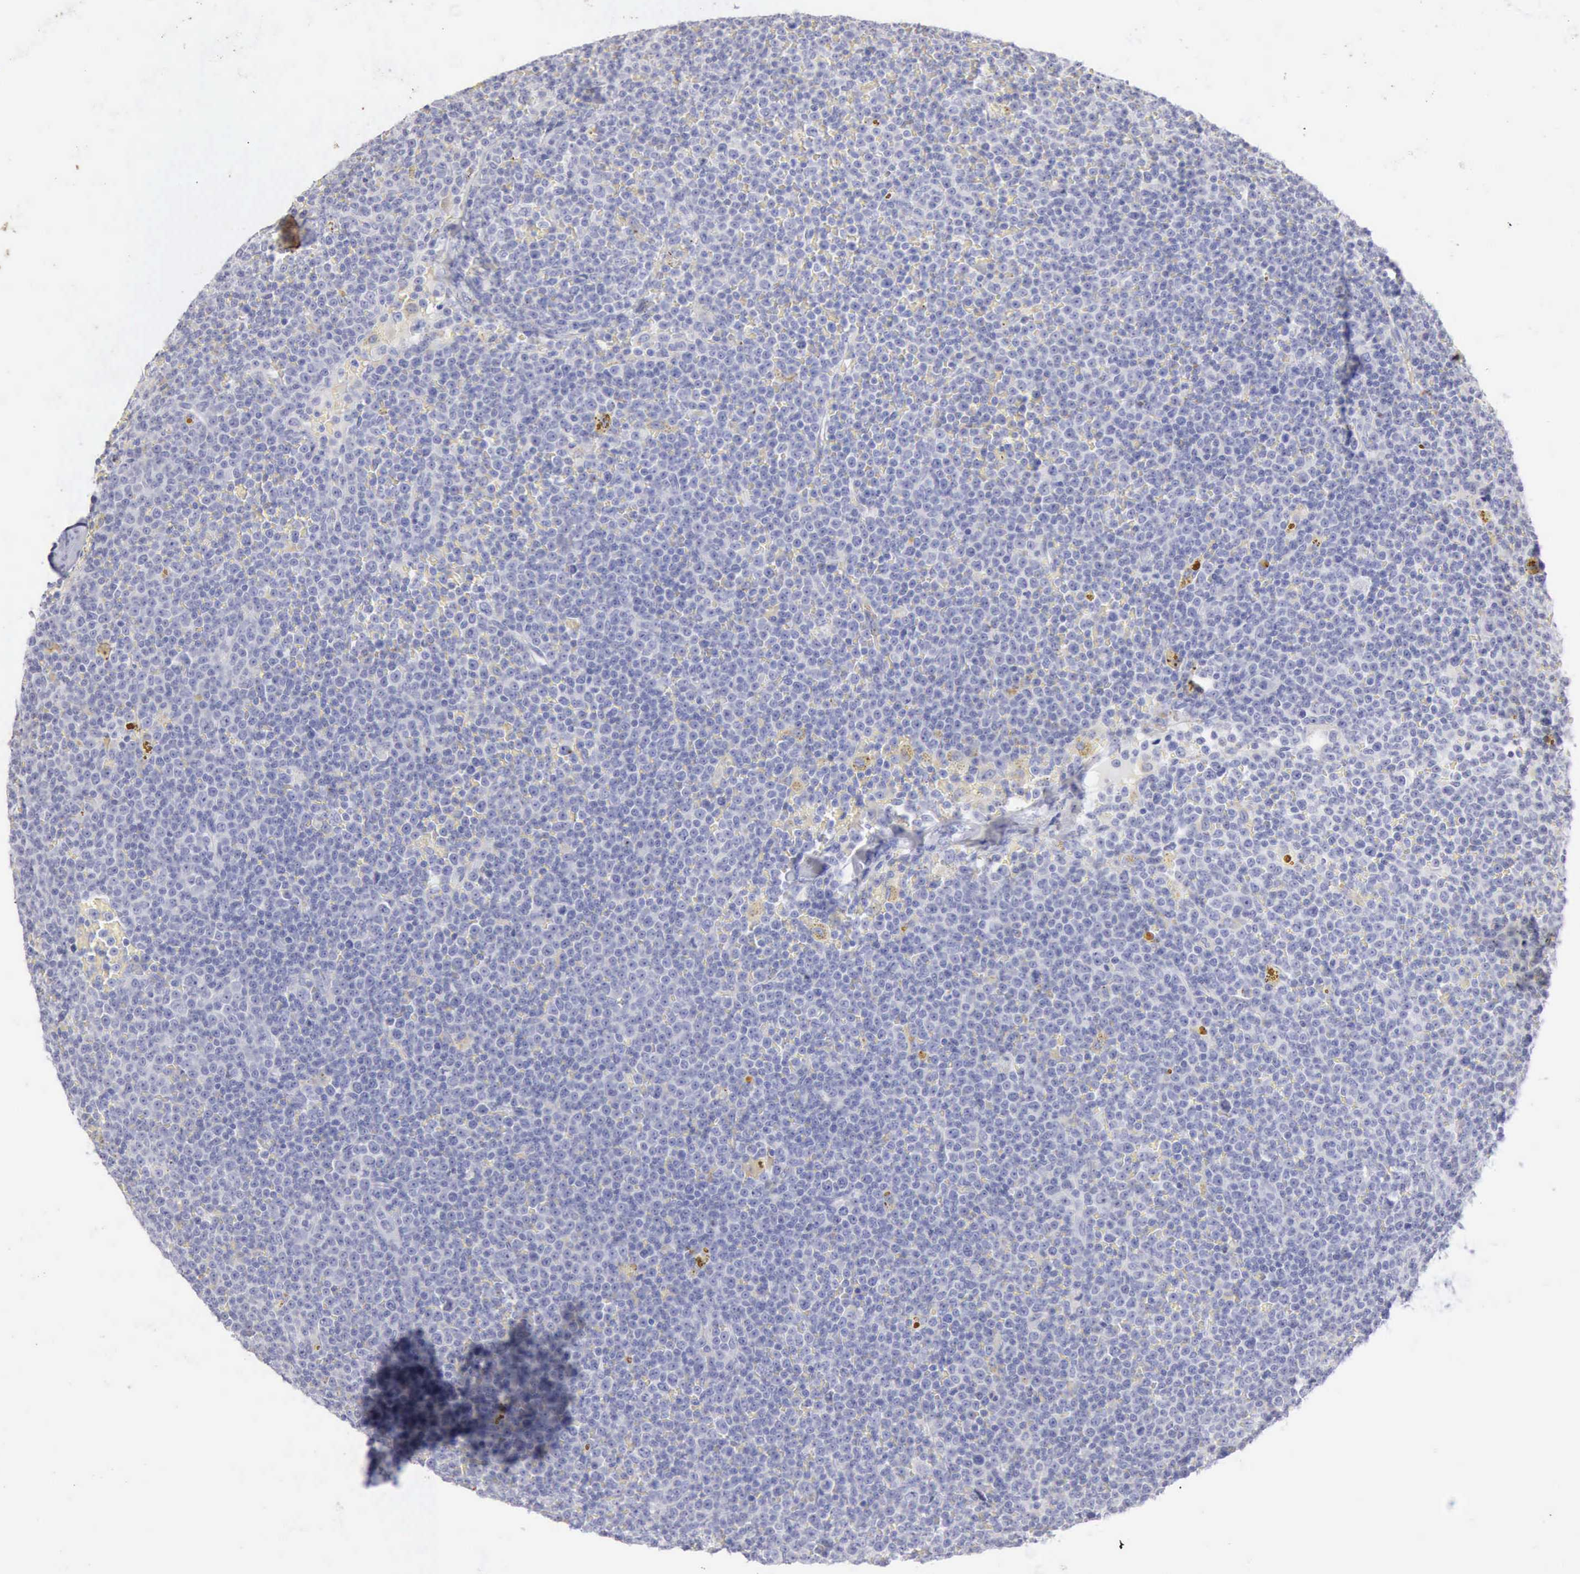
{"staining": {"intensity": "negative", "quantity": "none", "location": "none"}, "tissue": "lymphoma", "cell_type": "Tumor cells", "image_type": "cancer", "snomed": [{"axis": "morphology", "description": "Malignant lymphoma, non-Hodgkin's type, Low grade"}, {"axis": "topography", "description": "Lymph node"}], "caption": "The IHC photomicrograph has no significant staining in tumor cells of lymphoma tissue.", "gene": "KRT10", "patient": {"sex": "male", "age": 50}}